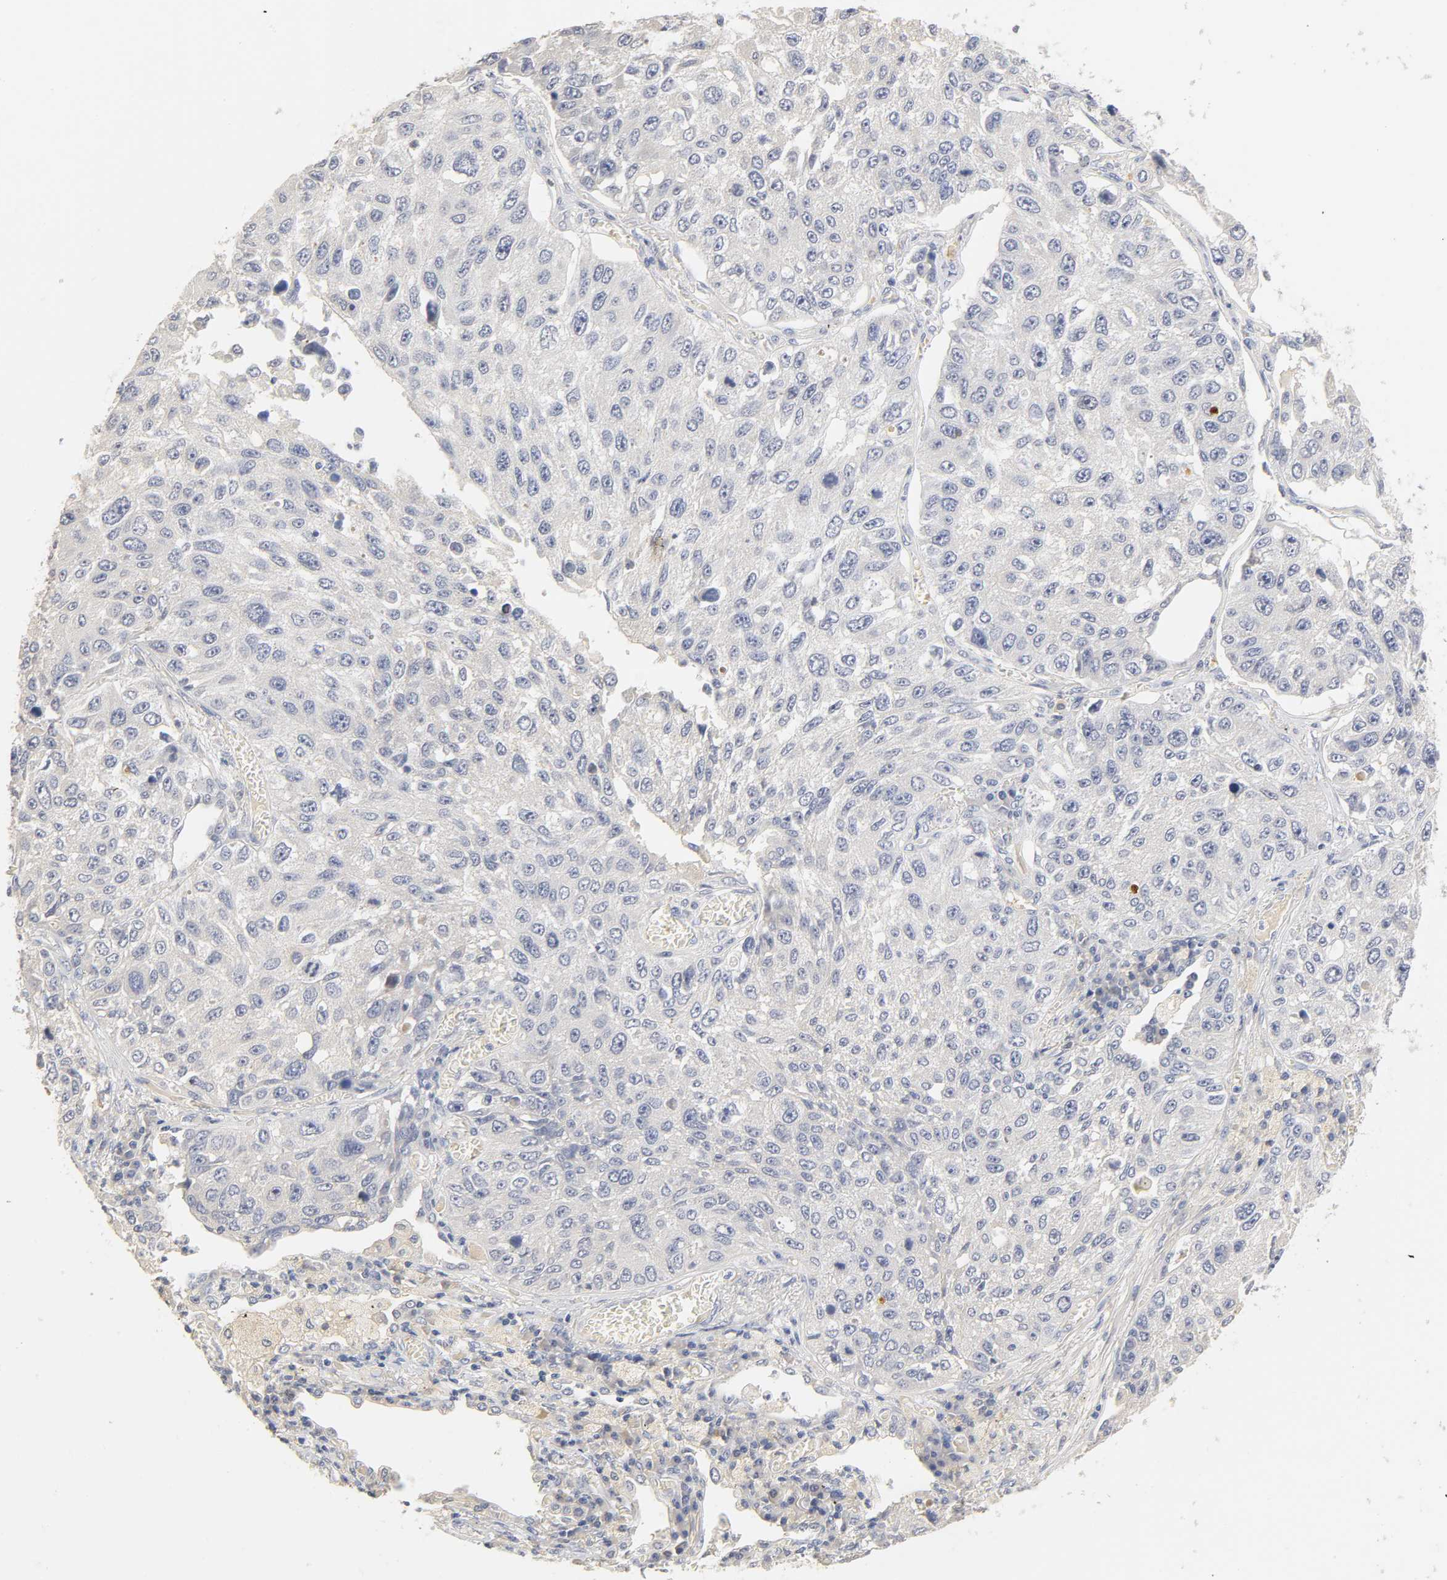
{"staining": {"intensity": "strong", "quantity": "<25%", "location": "cytoplasmic/membranous"}, "tissue": "lung cancer", "cell_type": "Tumor cells", "image_type": "cancer", "snomed": [{"axis": "morphology", "description": "Squamous cell carcinoma, NOS"}, {"axis": "topography", "description": "Lung"}], "caption": "Brown immunohistochemical staining in human lung cancer (squamous cell carcinoma) reveals strong cytoplasmic/membranous staining in about <25% of tumor cells.", "gene": "OVOL1", "patient": {"sex": "male", "age": 71}}